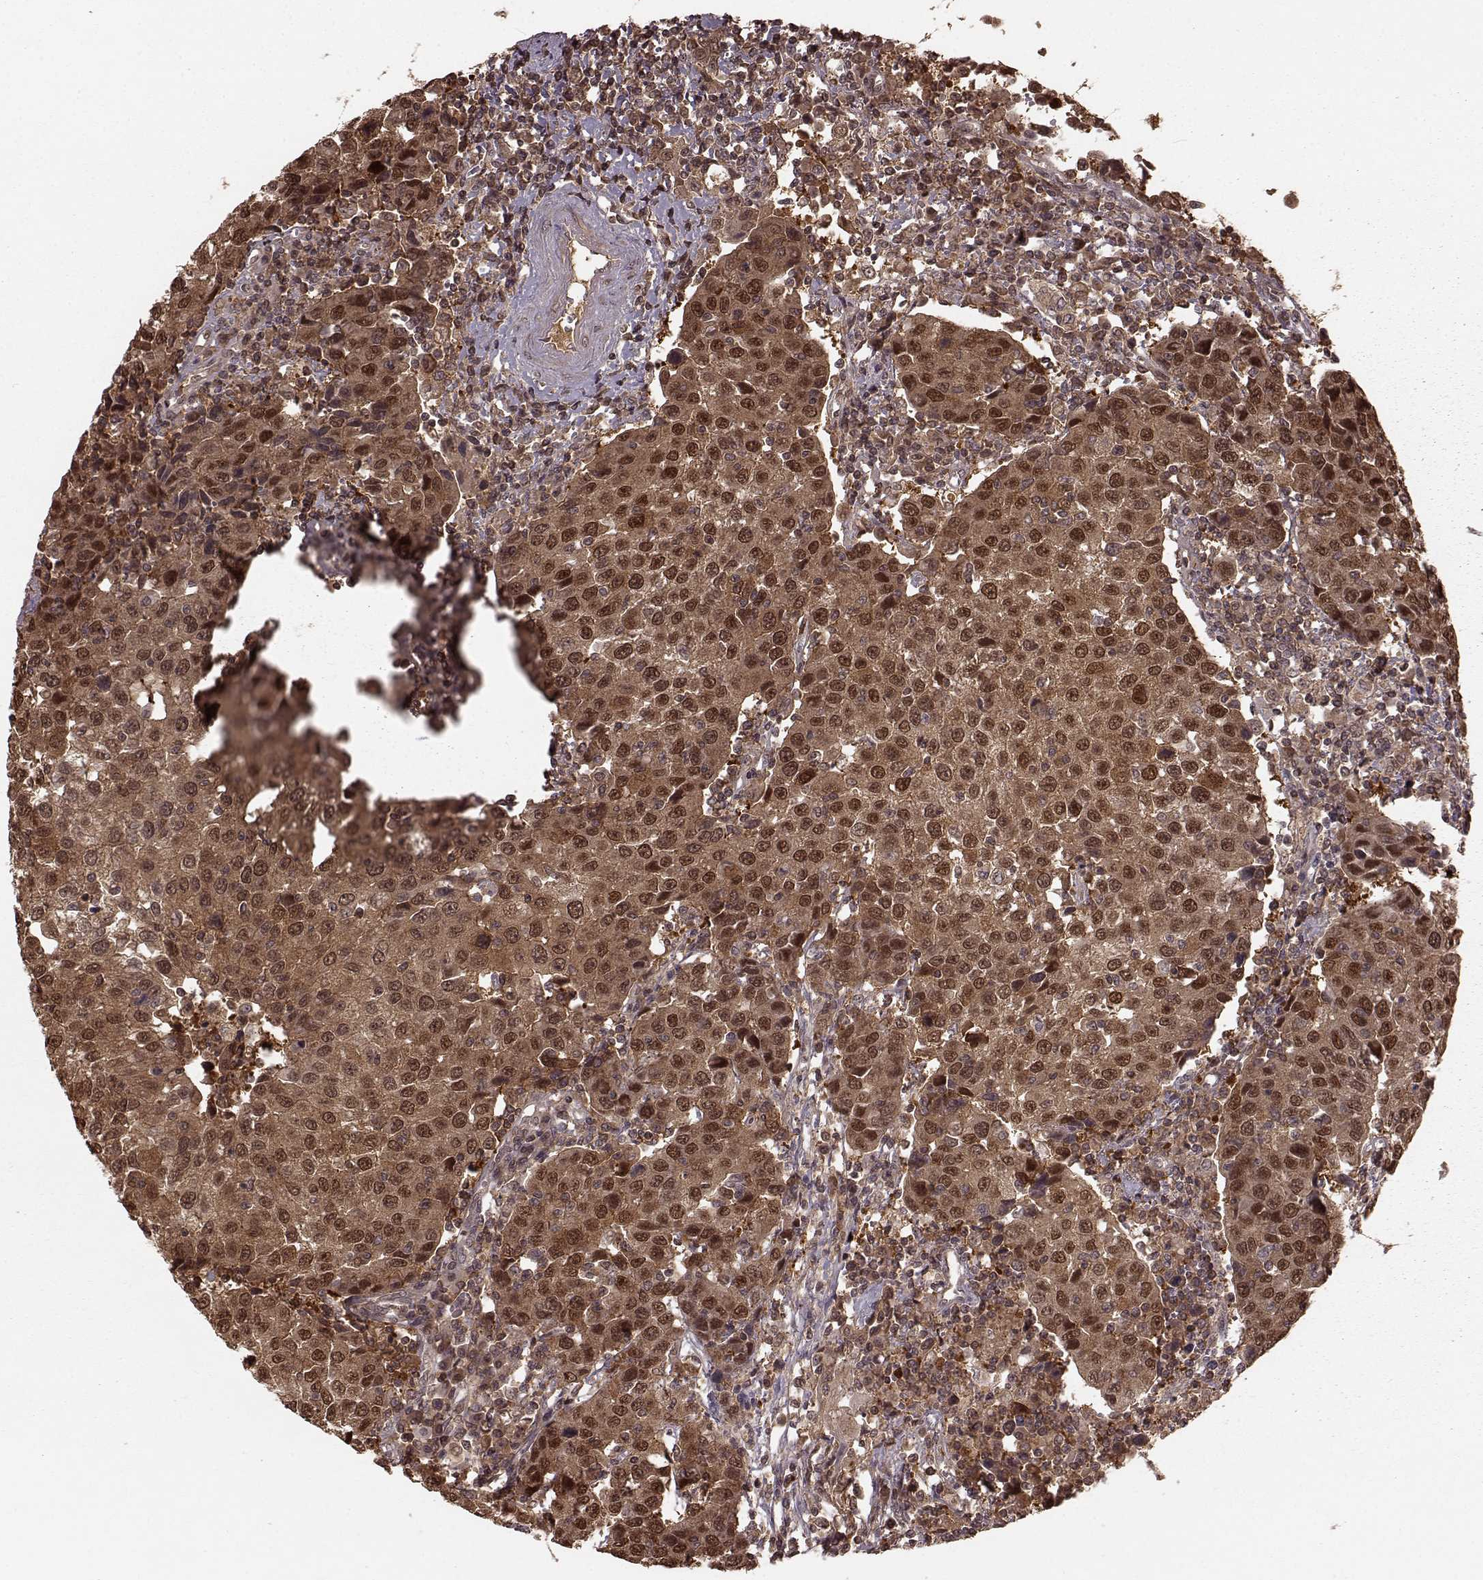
{"staining": {"intensity": "strong", "quantity": ">75%", "location": "cytoplasmic/membranous,nuclear"}, "tissue": "urothelial cancer", "cell_type": "Tumor cells", "image_type": "cancer", "snomed": [{"axis": "morphology", "description": "Urothelial carcinoma, High grade"}, {"axis": "topography", "description": "Urinary bladder"}], "caption": "Immunohistochemical staining of urothelial cancer displays high levels of strong cytoplasmic/membranous and nuclear staining in approximately >75% of tumor cells.", "gene": "GSS", "patient": {"sex": "female", "age": 85}}